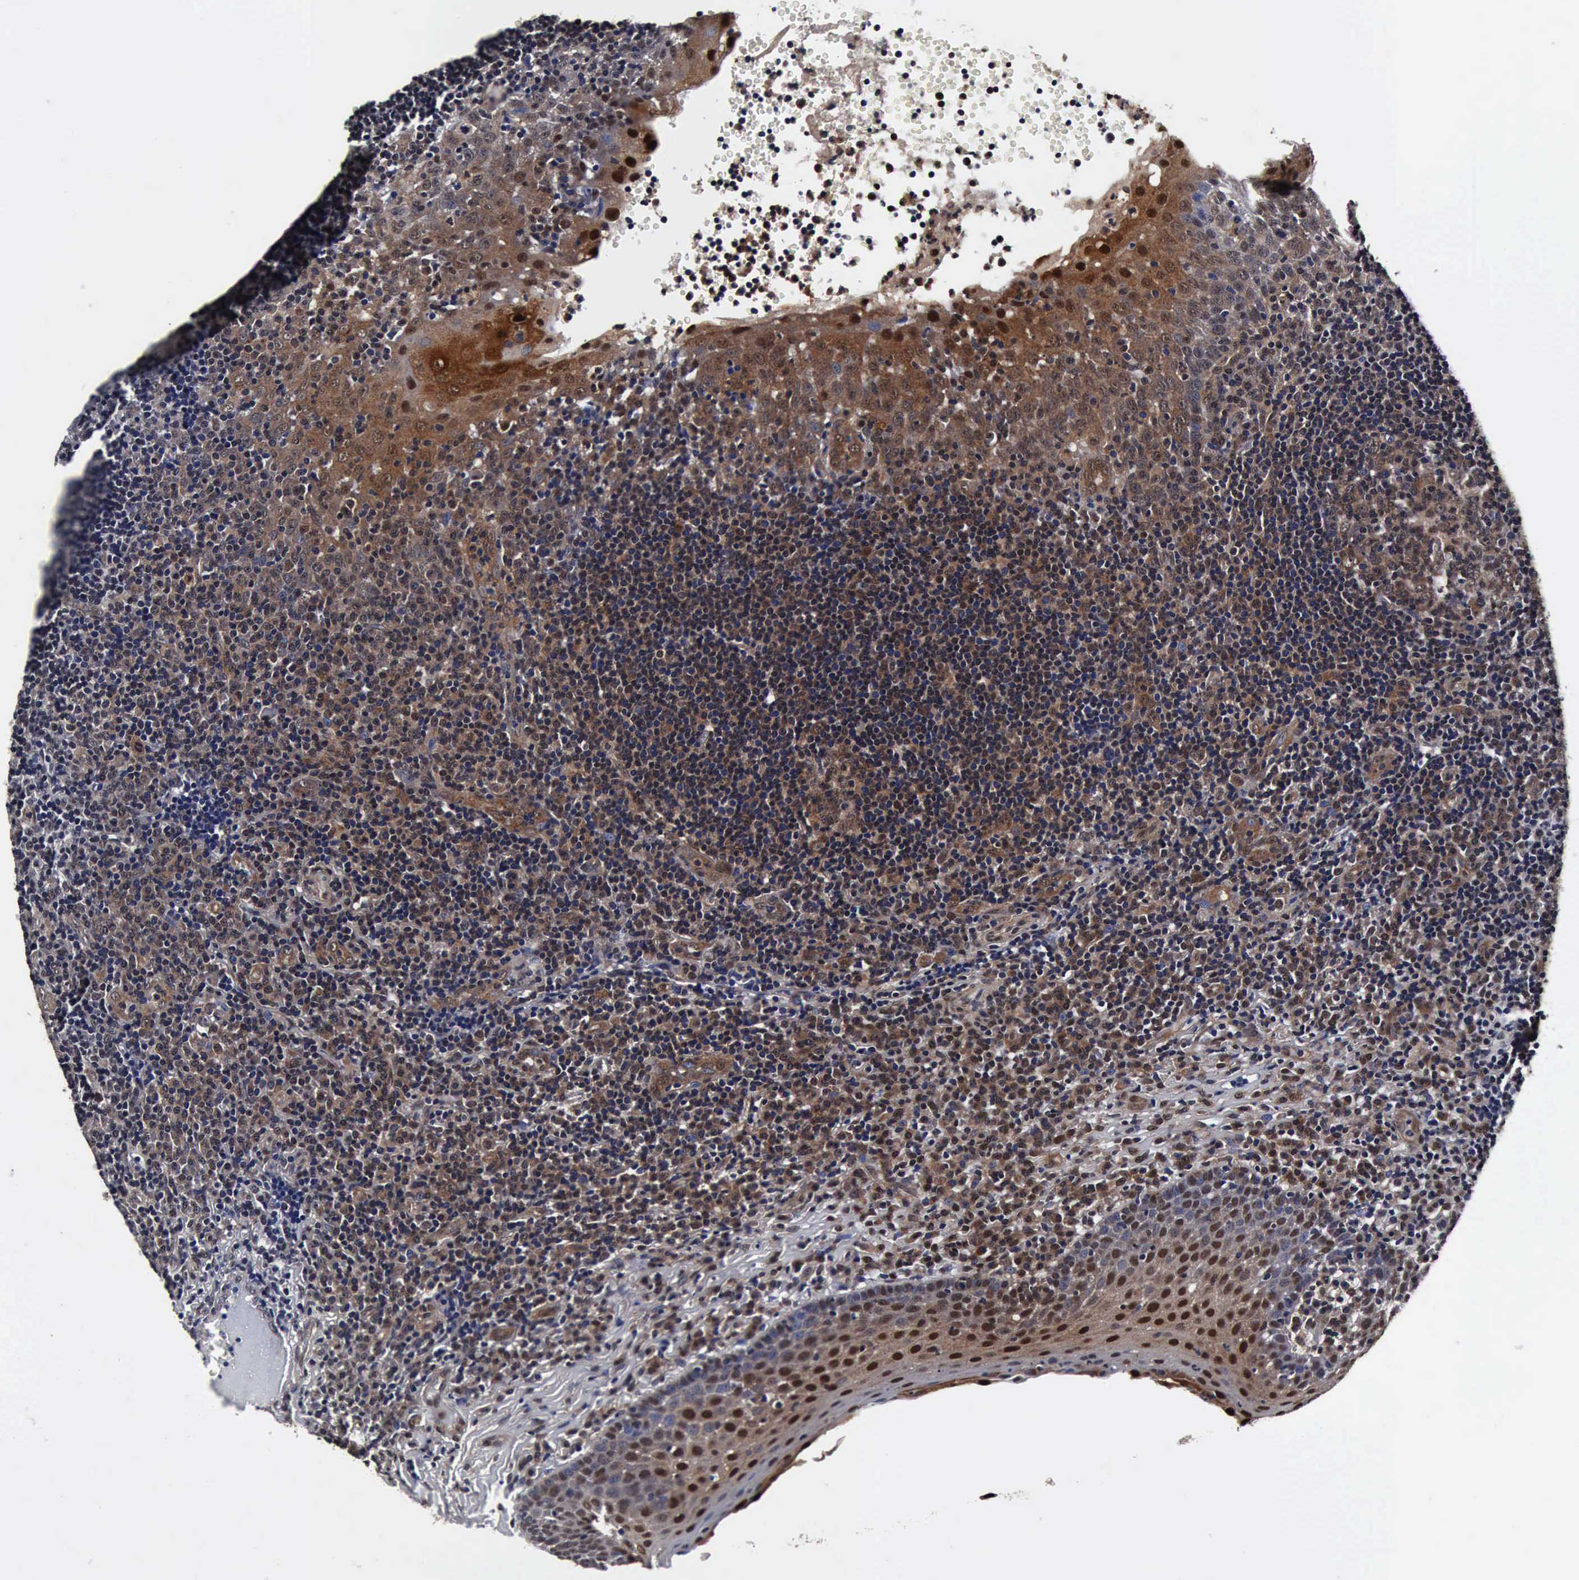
{"staining": {"intensity": "weak", "quantity": "25%-75%", "location": "cytoplasmic/membranous,nuclear"}, "tissue": "tonsil", "cell_type": "Germinal center cells", "image_type": "normal", "snomed": [{"axis": "morphology", "description": "Normal tissue, NOS"}, {"axis": "topography", "description": "Tonsil"}], "caption": "Brown immunohistochemical staining in benign human tonsil exhibits weak cytoplasmic/membranous,nuclear positivity in approximately 25%-75% of germinal center cells. (DAB IHC with brightfield microscopy, high magnification).", "gene": "UBC", "patient": {"sex": "female", "age": 40}}